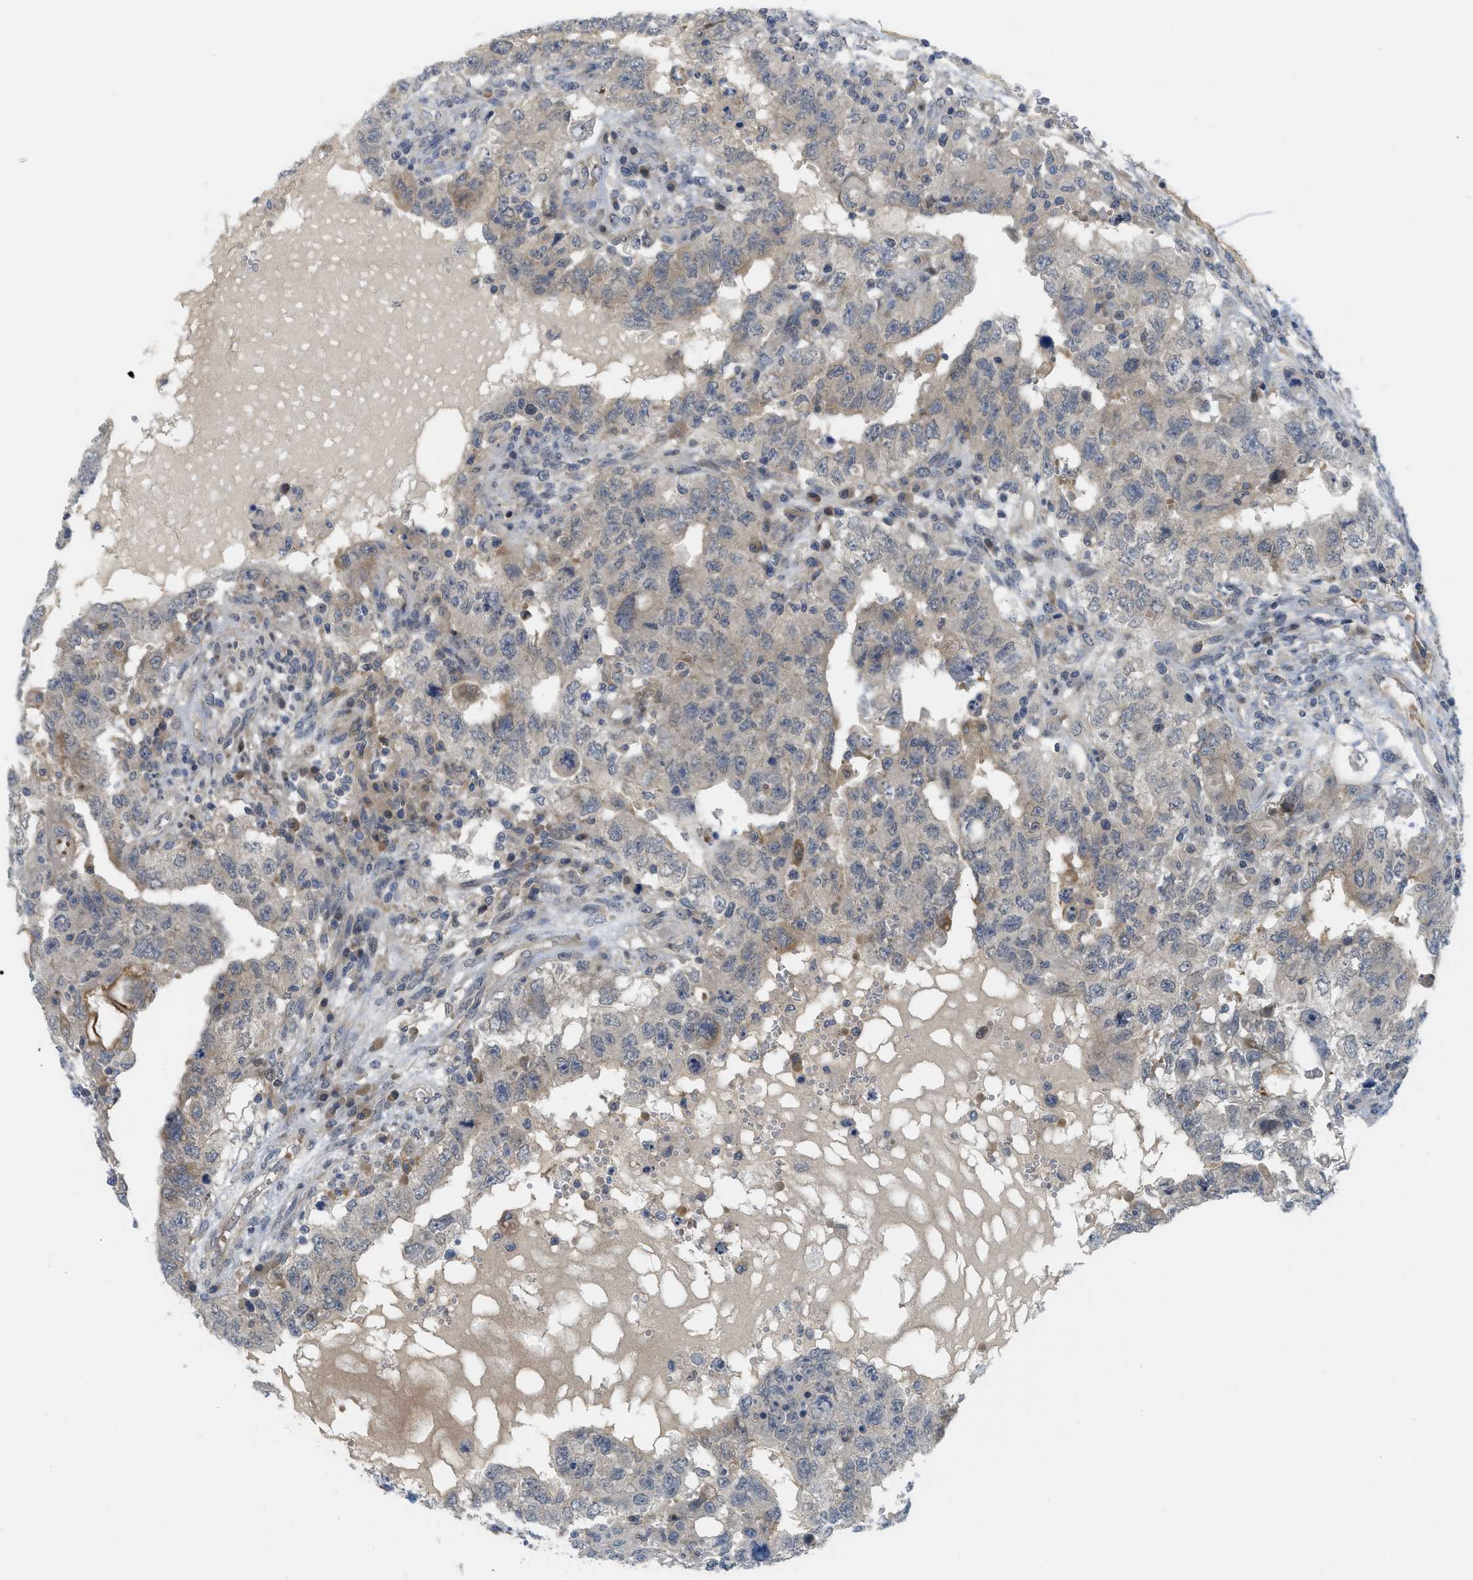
{"staining": {"intensity": "weak", "quantity": "<25%", "location": "cytoplasmic/membranous"}, "tissue": "testis cancer", "cell_type": "Tumor cells", "image_type": "cancer", "snomed": [{"axis": "morphology", "description": "Carcinoma, Embryonal, NOS"}, {"axis": "topography", "description": "Testis"}], "caption": "Protein analysis of embryonal carcinoma (testis) shows no significant staining in tumor cells. (DAB IHC with hematoxylin counter stain).", "gene": "TNFAIP1", "patient": {"sex": "male", "age": 26}}